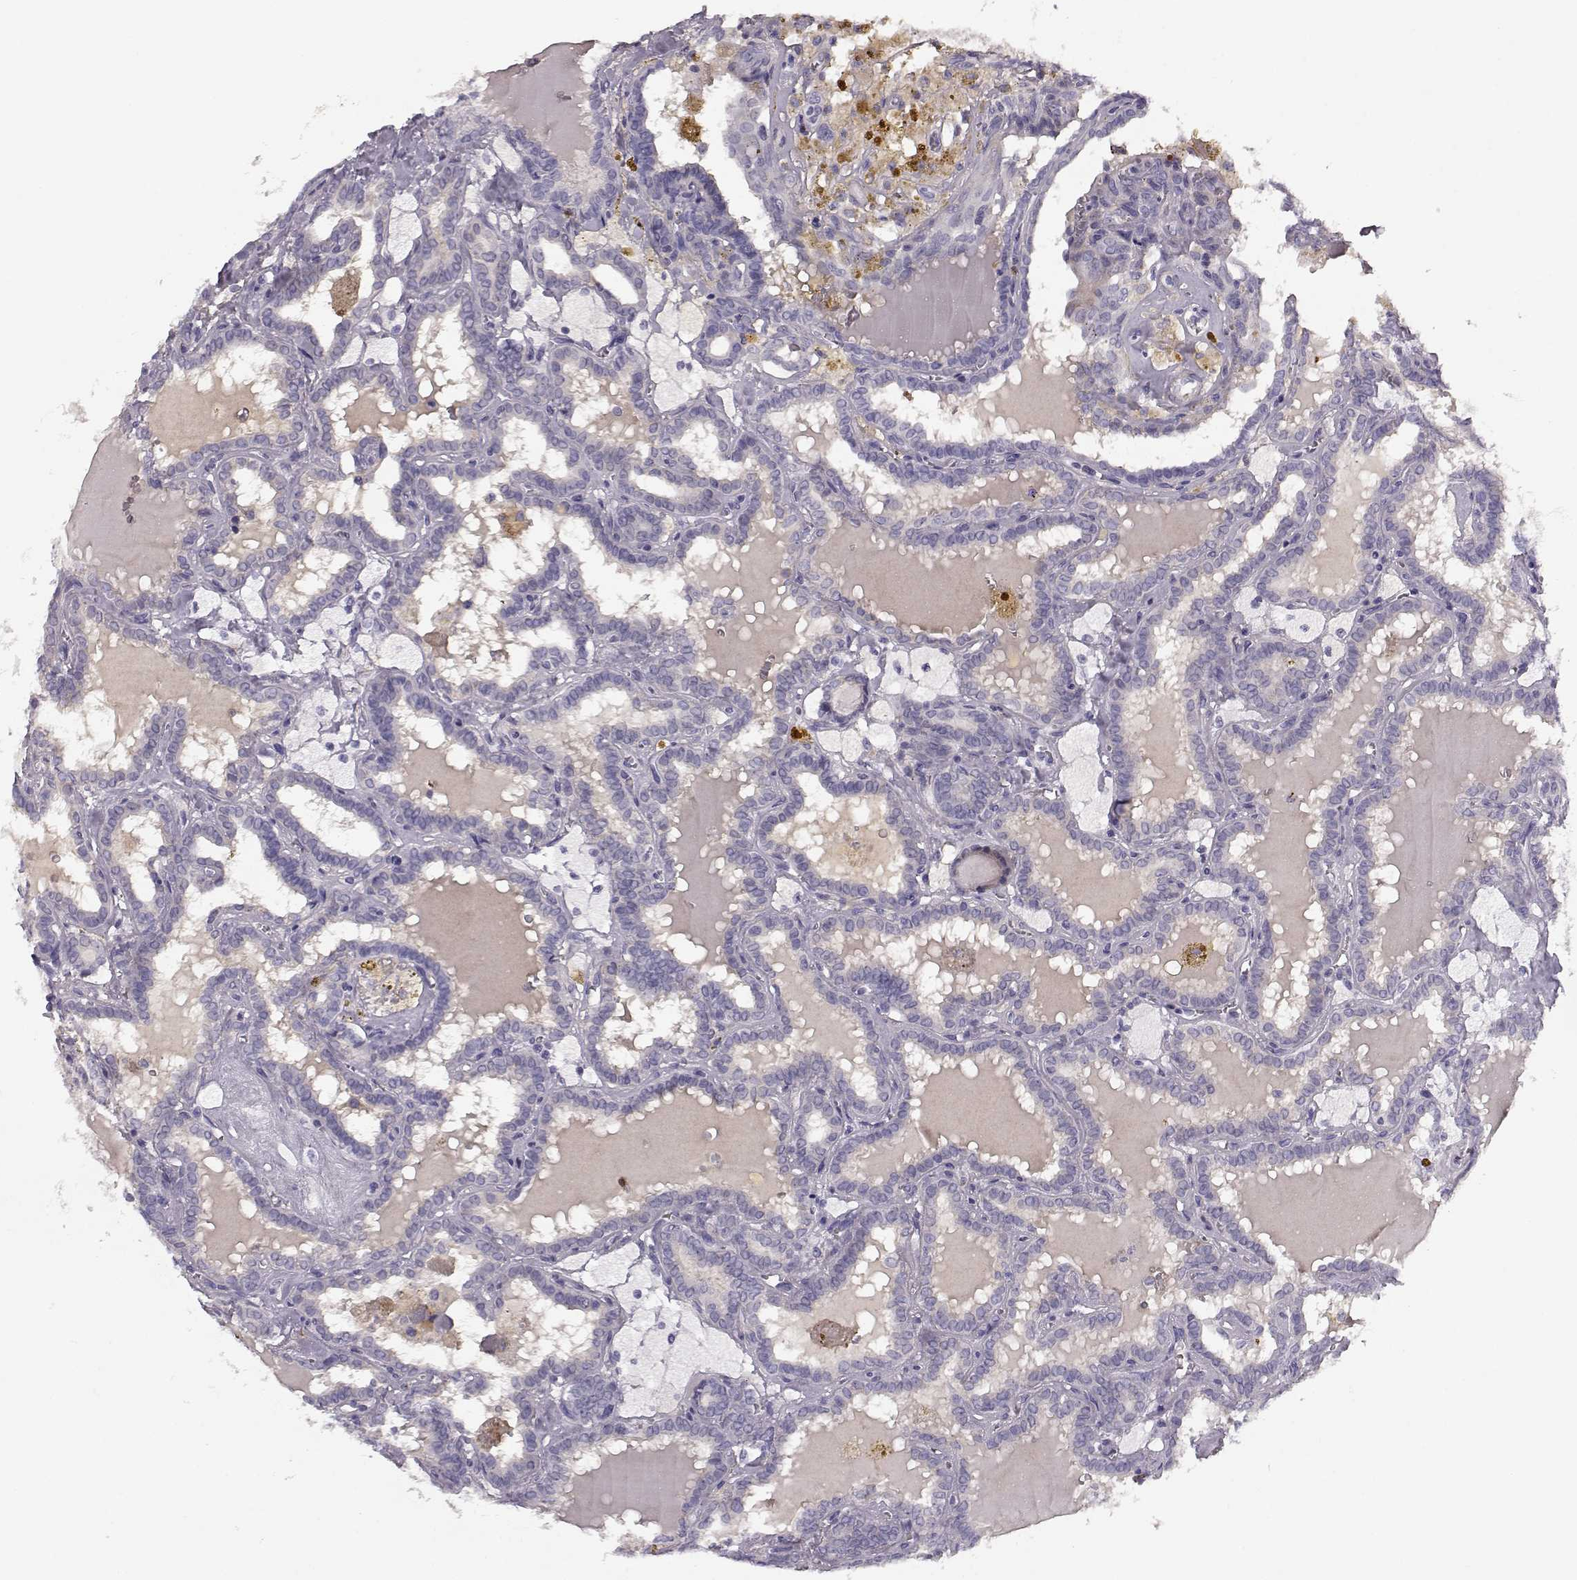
{"staining": {"intensity": "negative", "quantity": "none", "location": "none"}, "tissue": "thyroid cancer", "cell_type": "Tumor cells", "image_type": "cancer", "snomed": [{"axis": "morphology", "description": "Papillary adenocarcinoma, NOS"}, {"axis": "topography", "description": "Thyroid gland"}], "caption": "Thyroid cancer (papillary adenocarcinoma) was stained to show a protein in brown. There is no significant positivity in tumor cells. (DAB immunohistochemistry, high magnification).", "gene": "TRIM69", "patient": {"sex": "female", "age": 39}}